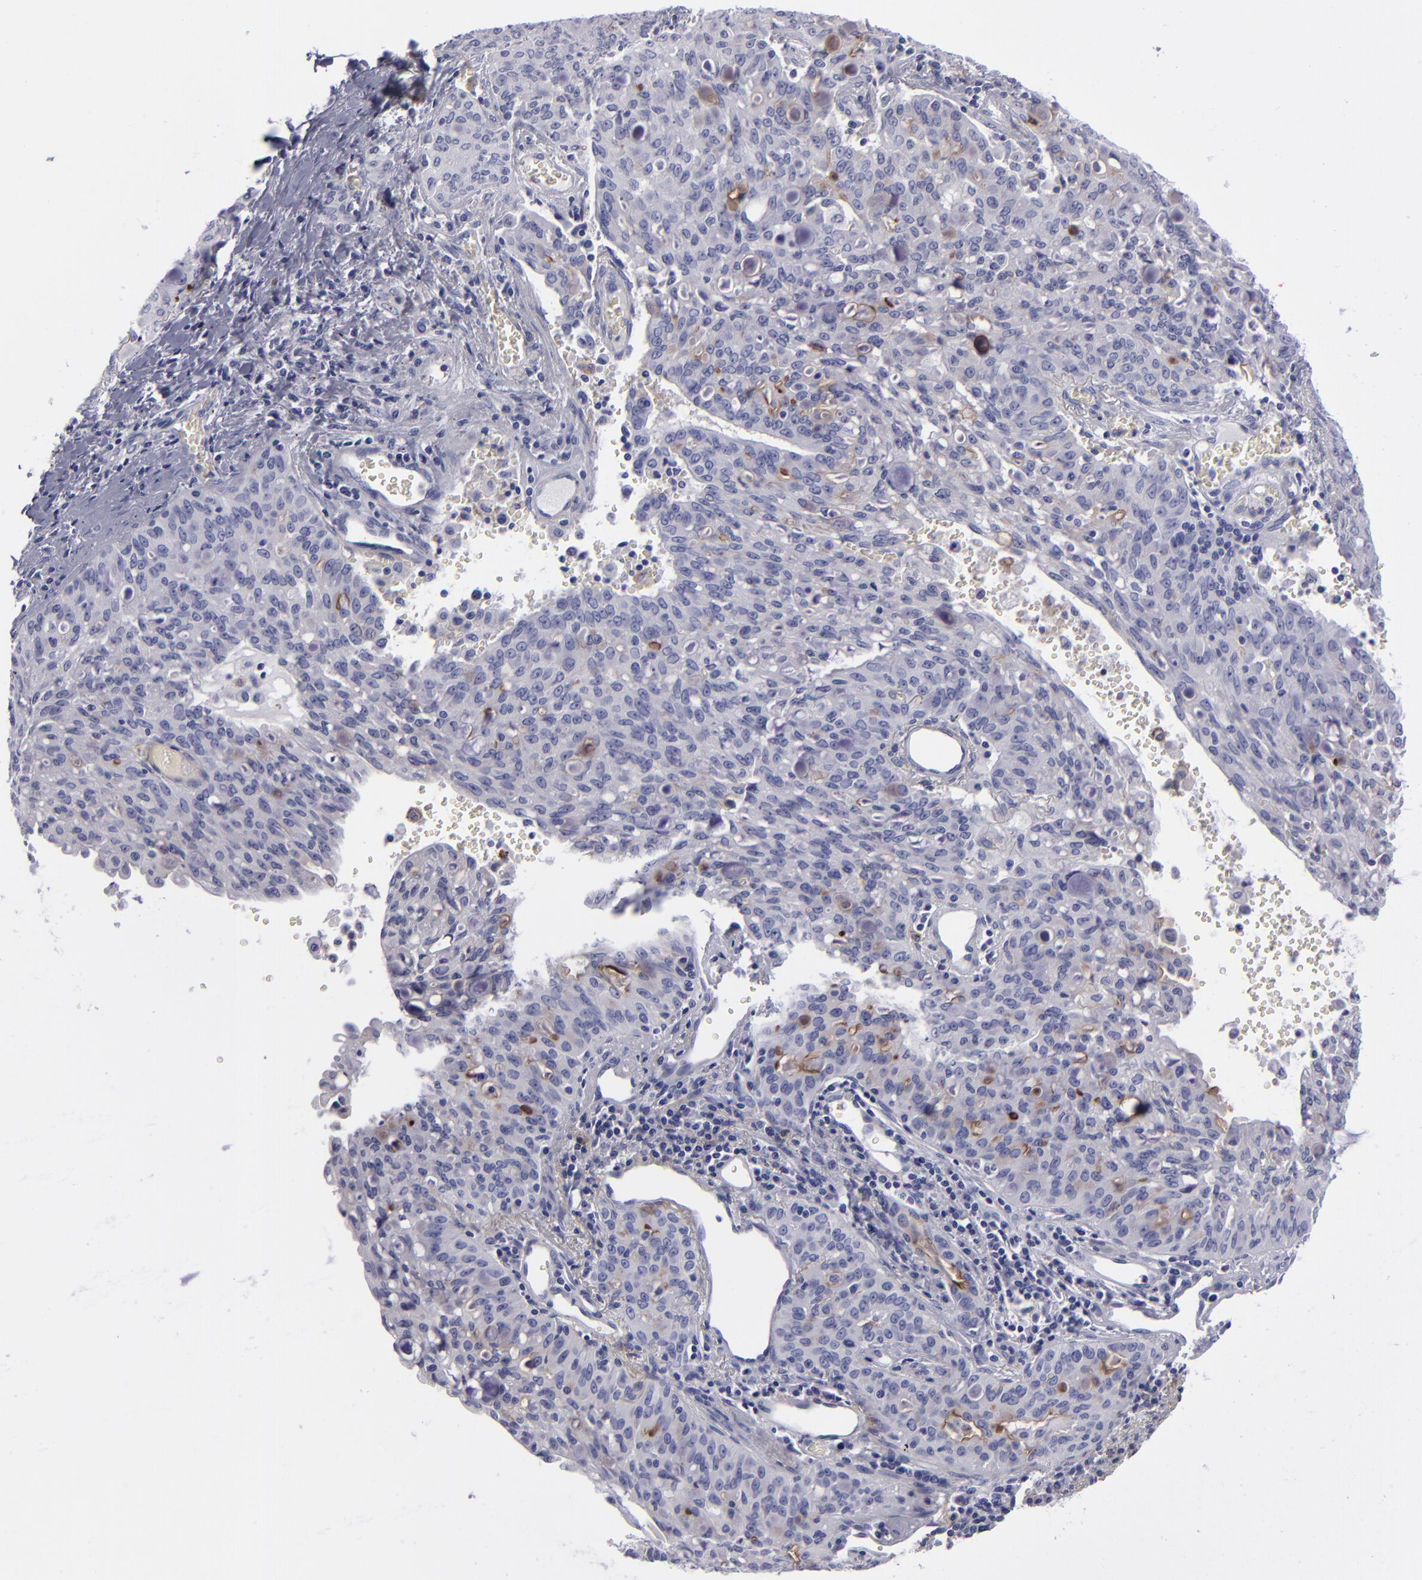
{"staining": {"intensity": "weak", "quantity": "<25%", "location": "cytoplasmic/membranous"}, "tissue": "lung cancer", "cell_type": "Tumor cells", "image_type": "cancer", "snomed": [{"axis": "morphology", "description": "Adenocarcinoma, NOS"}, {"axis": "topography", "description": "Lung"}], "caption": "DAB (3,3'-diaminobenzidine) immunohistochemical staining of lung adenocarcinoma demonstrates no significant staining in tumor cells. Brightfield microscopy of immunohistochemistry (IHC) stained with DAB (3,3'-diaminobenzidine) (brown) and hematoxylin (blue), captured at high magnification.", "gene": "ANPEP", "patient": {"sex": "female", "age": 44}}